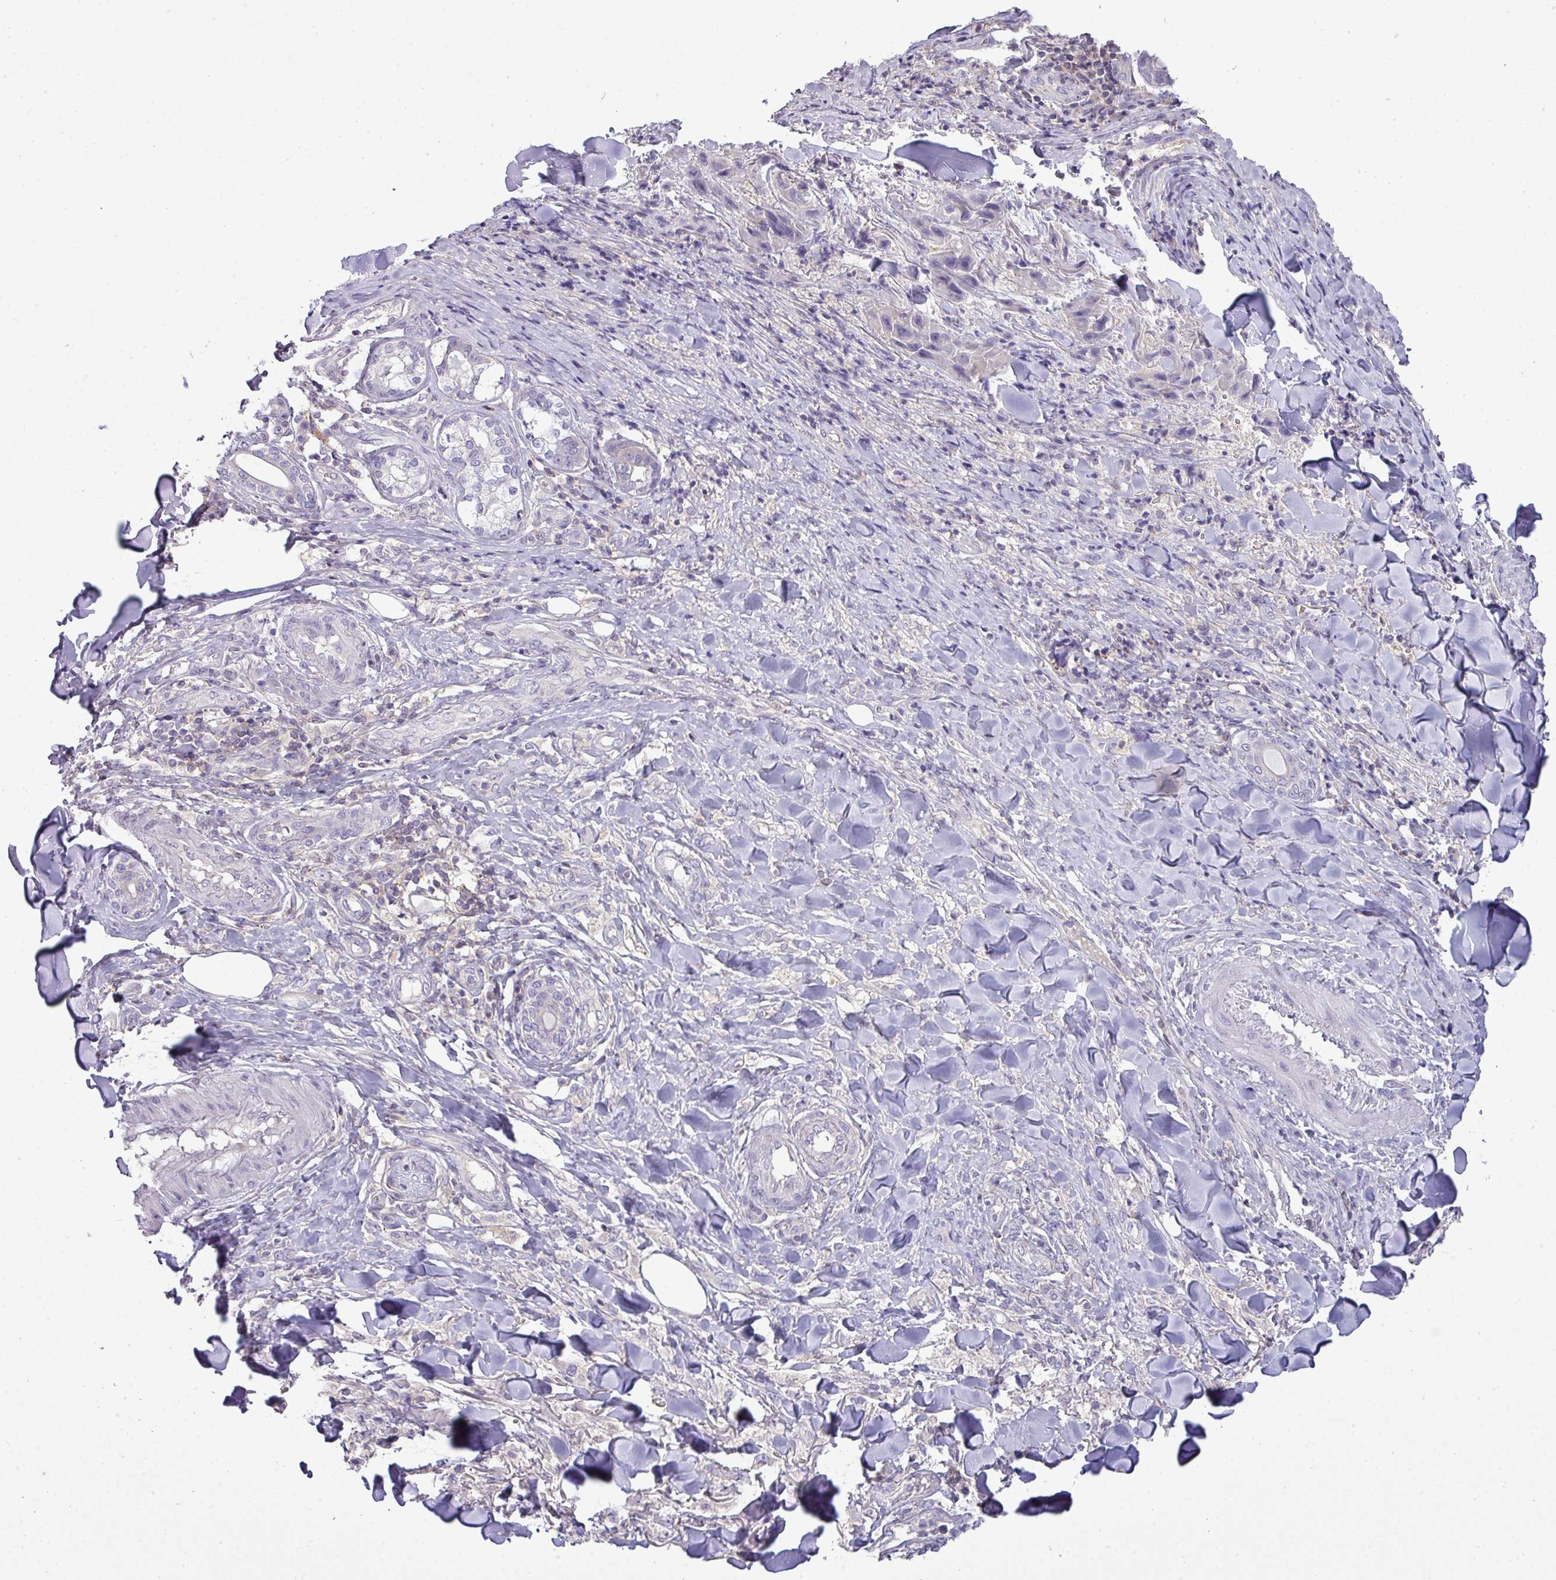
{"staining": {"intensity": "negative", "quantity": "none", "location": "none"}, "tissue": "skin cancer", "cell_type": "Tumor cells", "image_type": "cancer", "snomed": [{"axis": "morphology", "description": "Squamous cell carcinoma, NOS"}, {"axis": "topography", "description": "Skin"}, {"axis": "topography", "description": "Subcutis"}], "caption": "Protein analysis of skin cancer (squamous cell carcinoma) demonstrates no significant positivity in tumor cells.", "gene": "STAT5A", "patient": {"sex": "male", "age": 73}}